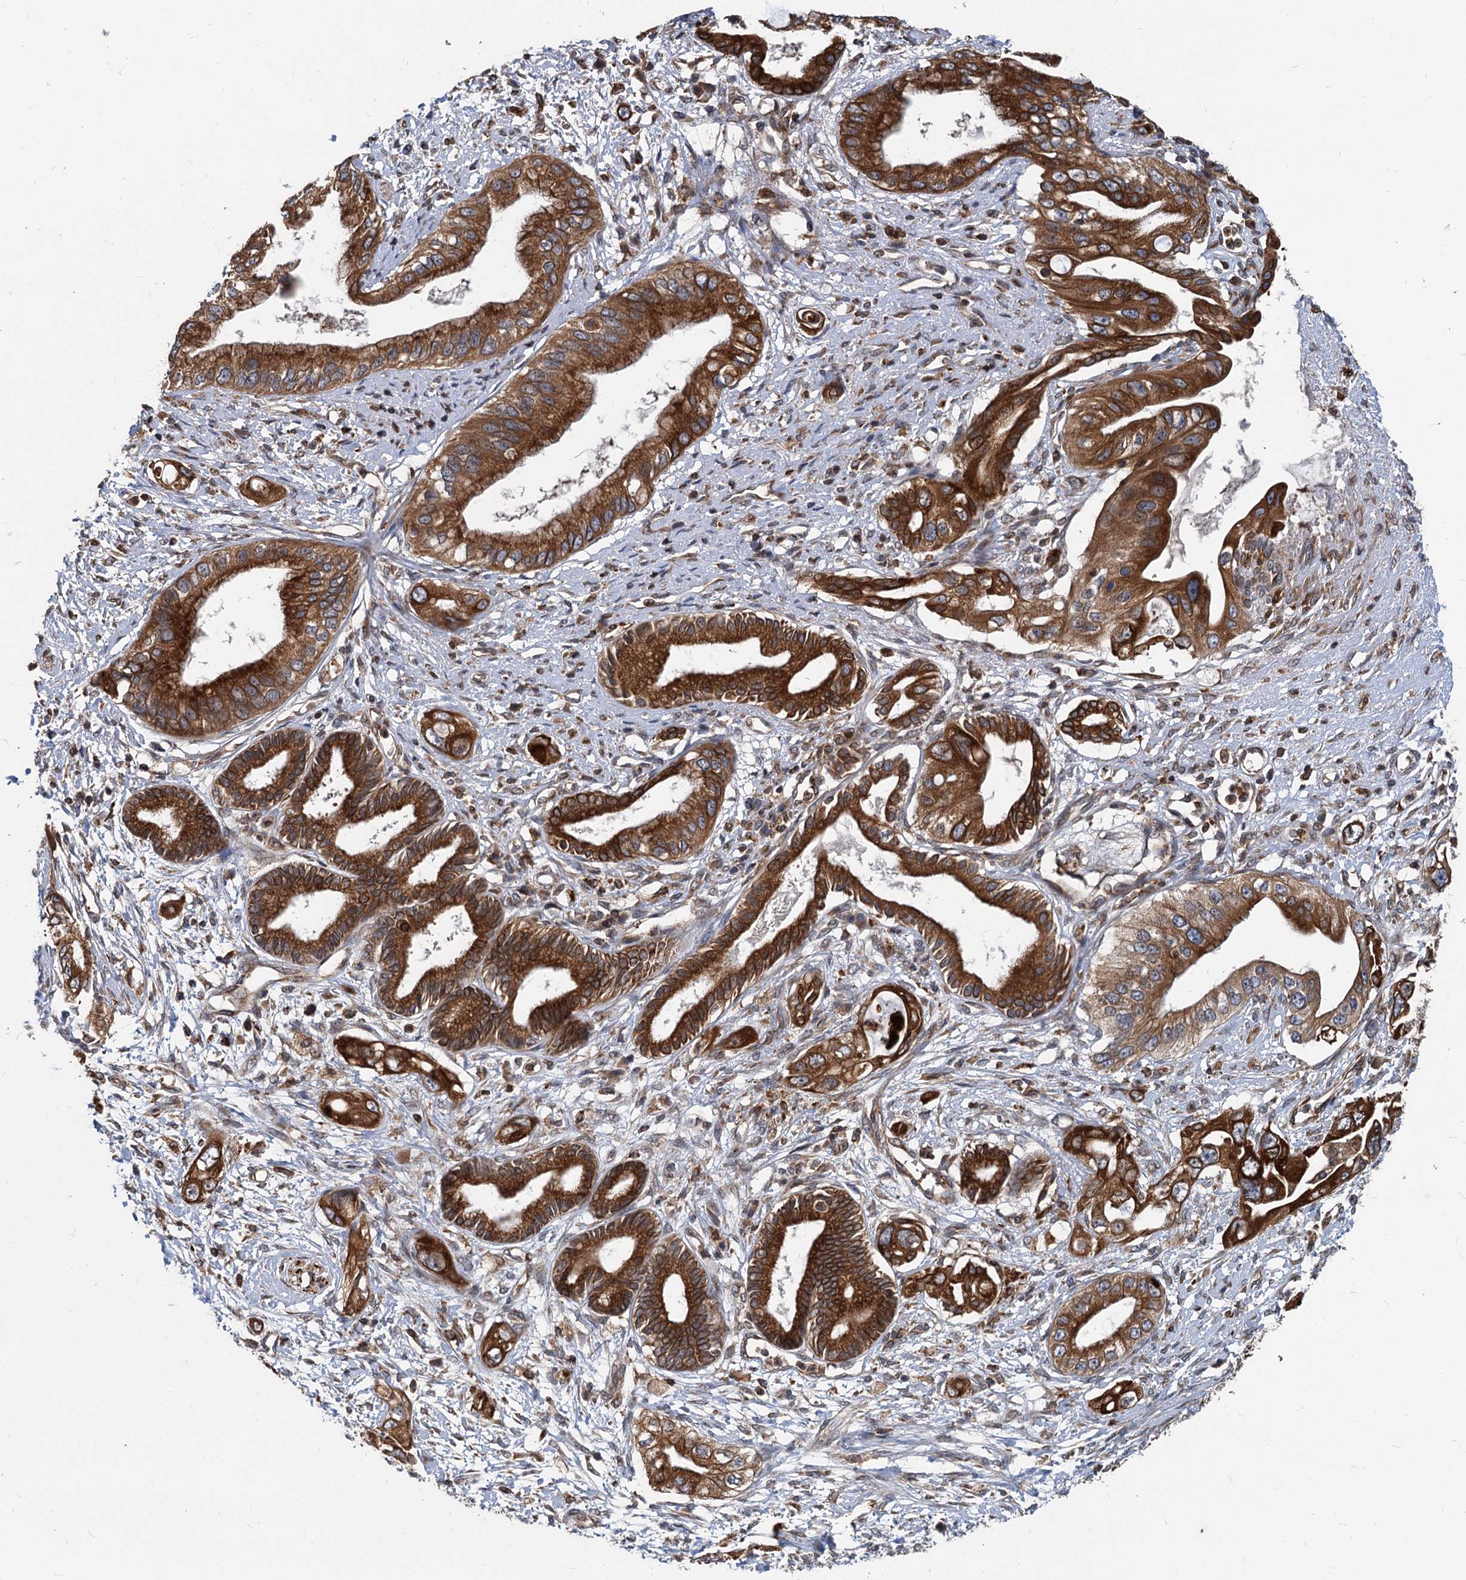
{"staining": {"intensity": "strong", "quantity": ">75%", "location": "cytoplasmic/membranous"}, "tissue": "pancreatic cancer", "cell_type": "Tumor cells", "image_type": "cancer", "snomed": [{"axis": "morphology", "description": "Inflammation, NOS"}, {"axis": "morphology", "description": "Adenocarcinoma, NOS"}, {"axis": "topography", "description": "Pancreas"}], "caption": "High-magnification brightfield microscopy of pancreatic cancer stained with DAB (3,3'-diaminobenzidine) (brown) and counterstained with hematoxylin (blue). tumor cells exhibit strong cytoplasmic/membranous expression is identified in approximately>75% of cells. (Brightfield microscopy of DAB IHC at high magnification).", "gene": "STIM1", "patient": {"sex": "female", "age": 56}}